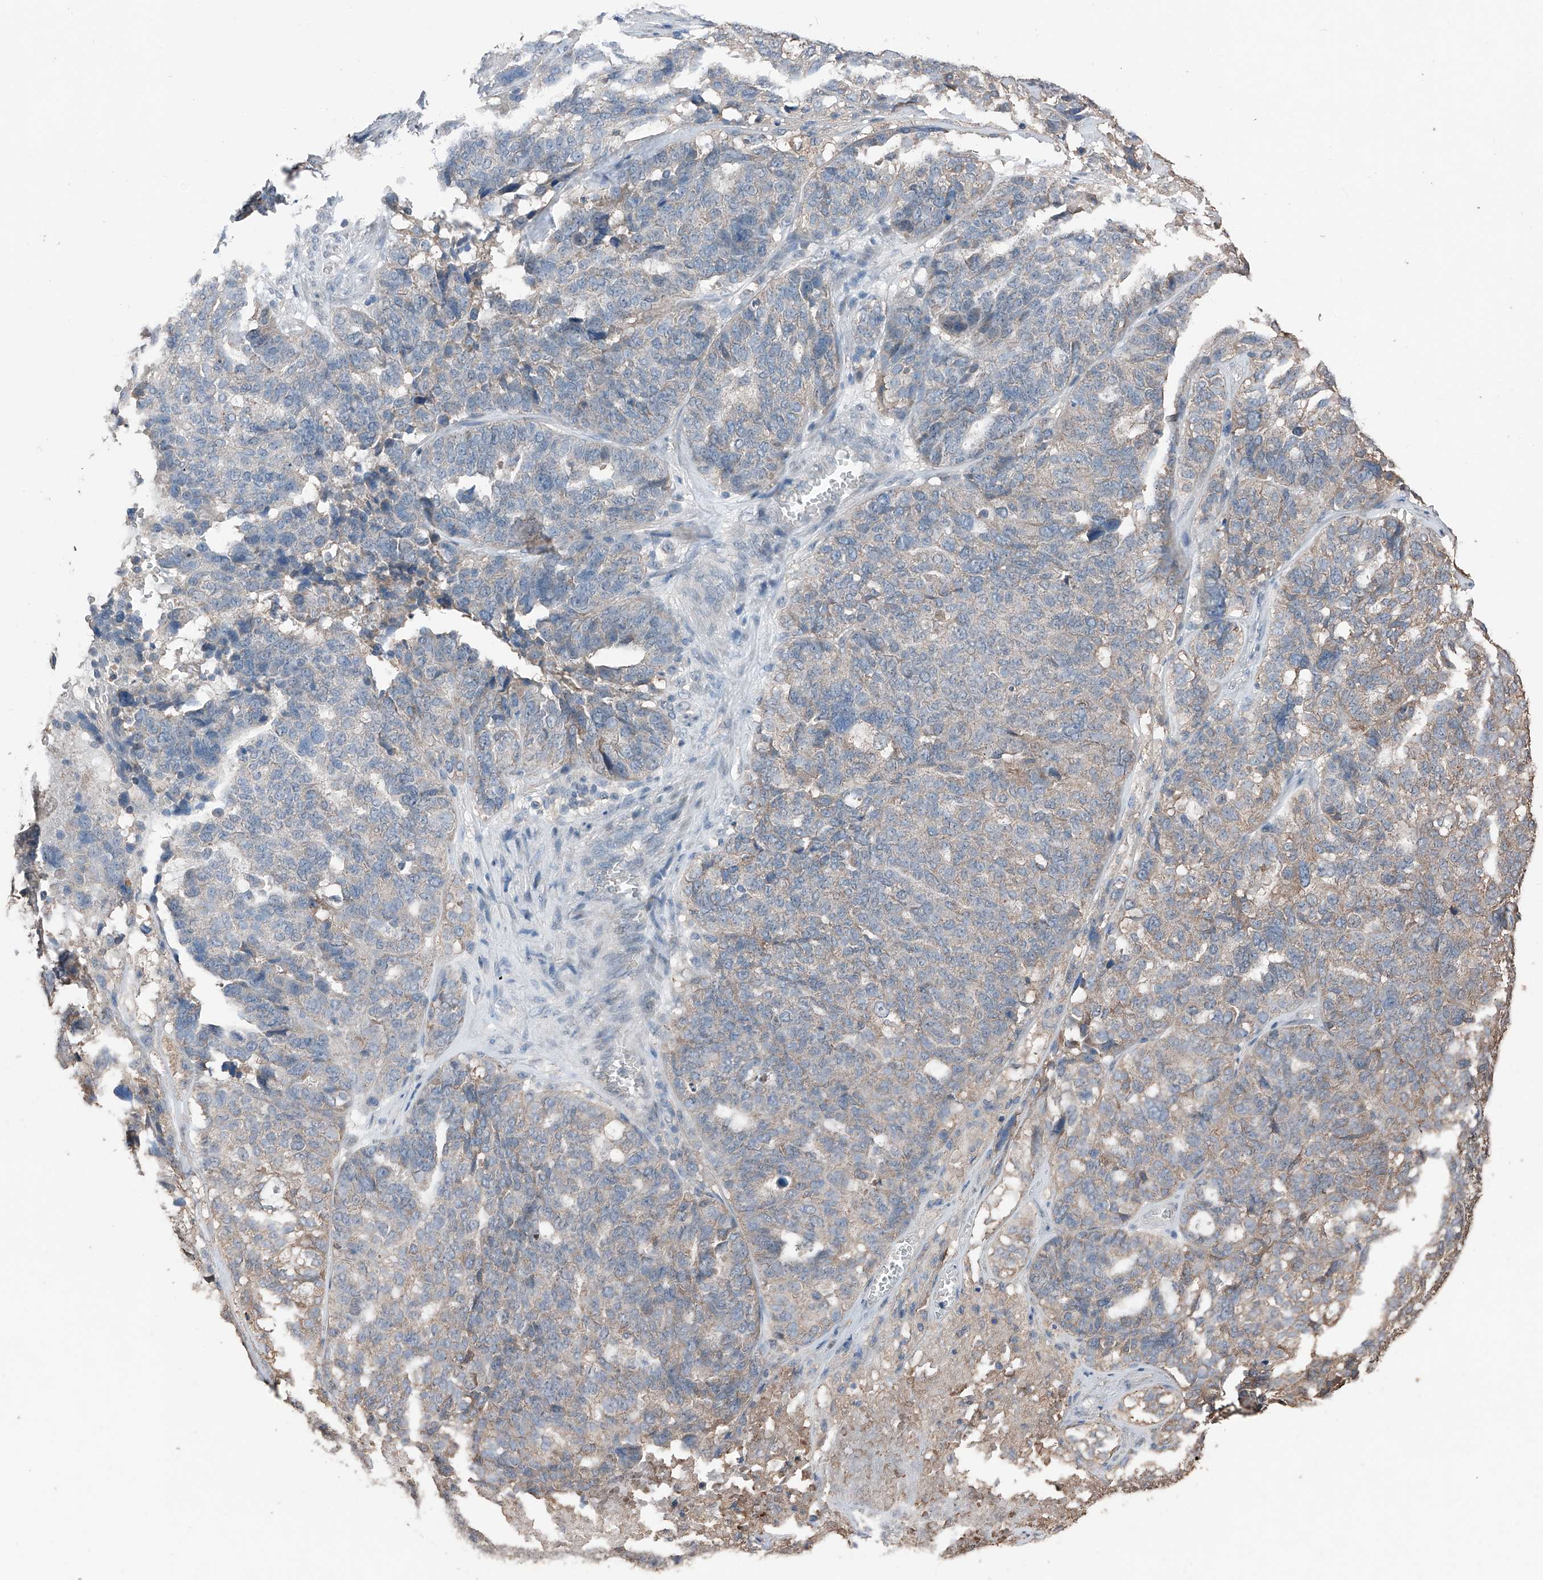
{"staining": {"intensity": "negative", "quantity": "none", "location": "none"}, "tissue": "ovarian cancer", "cell_type": "Tumor cells", "image_type": "cancer", "snomed": [{"axis": "morphology", "description": "Cystadenocarcinoma, serous, NOS"}, {"axis": "topography", "description": "Ovary"}], "caption": "Tumor cells show no significant staining in serous cystadenocarcinoma (ovarian).", "gene": "MAMLD1", "patient": {"sex": "female", "age": 59}}